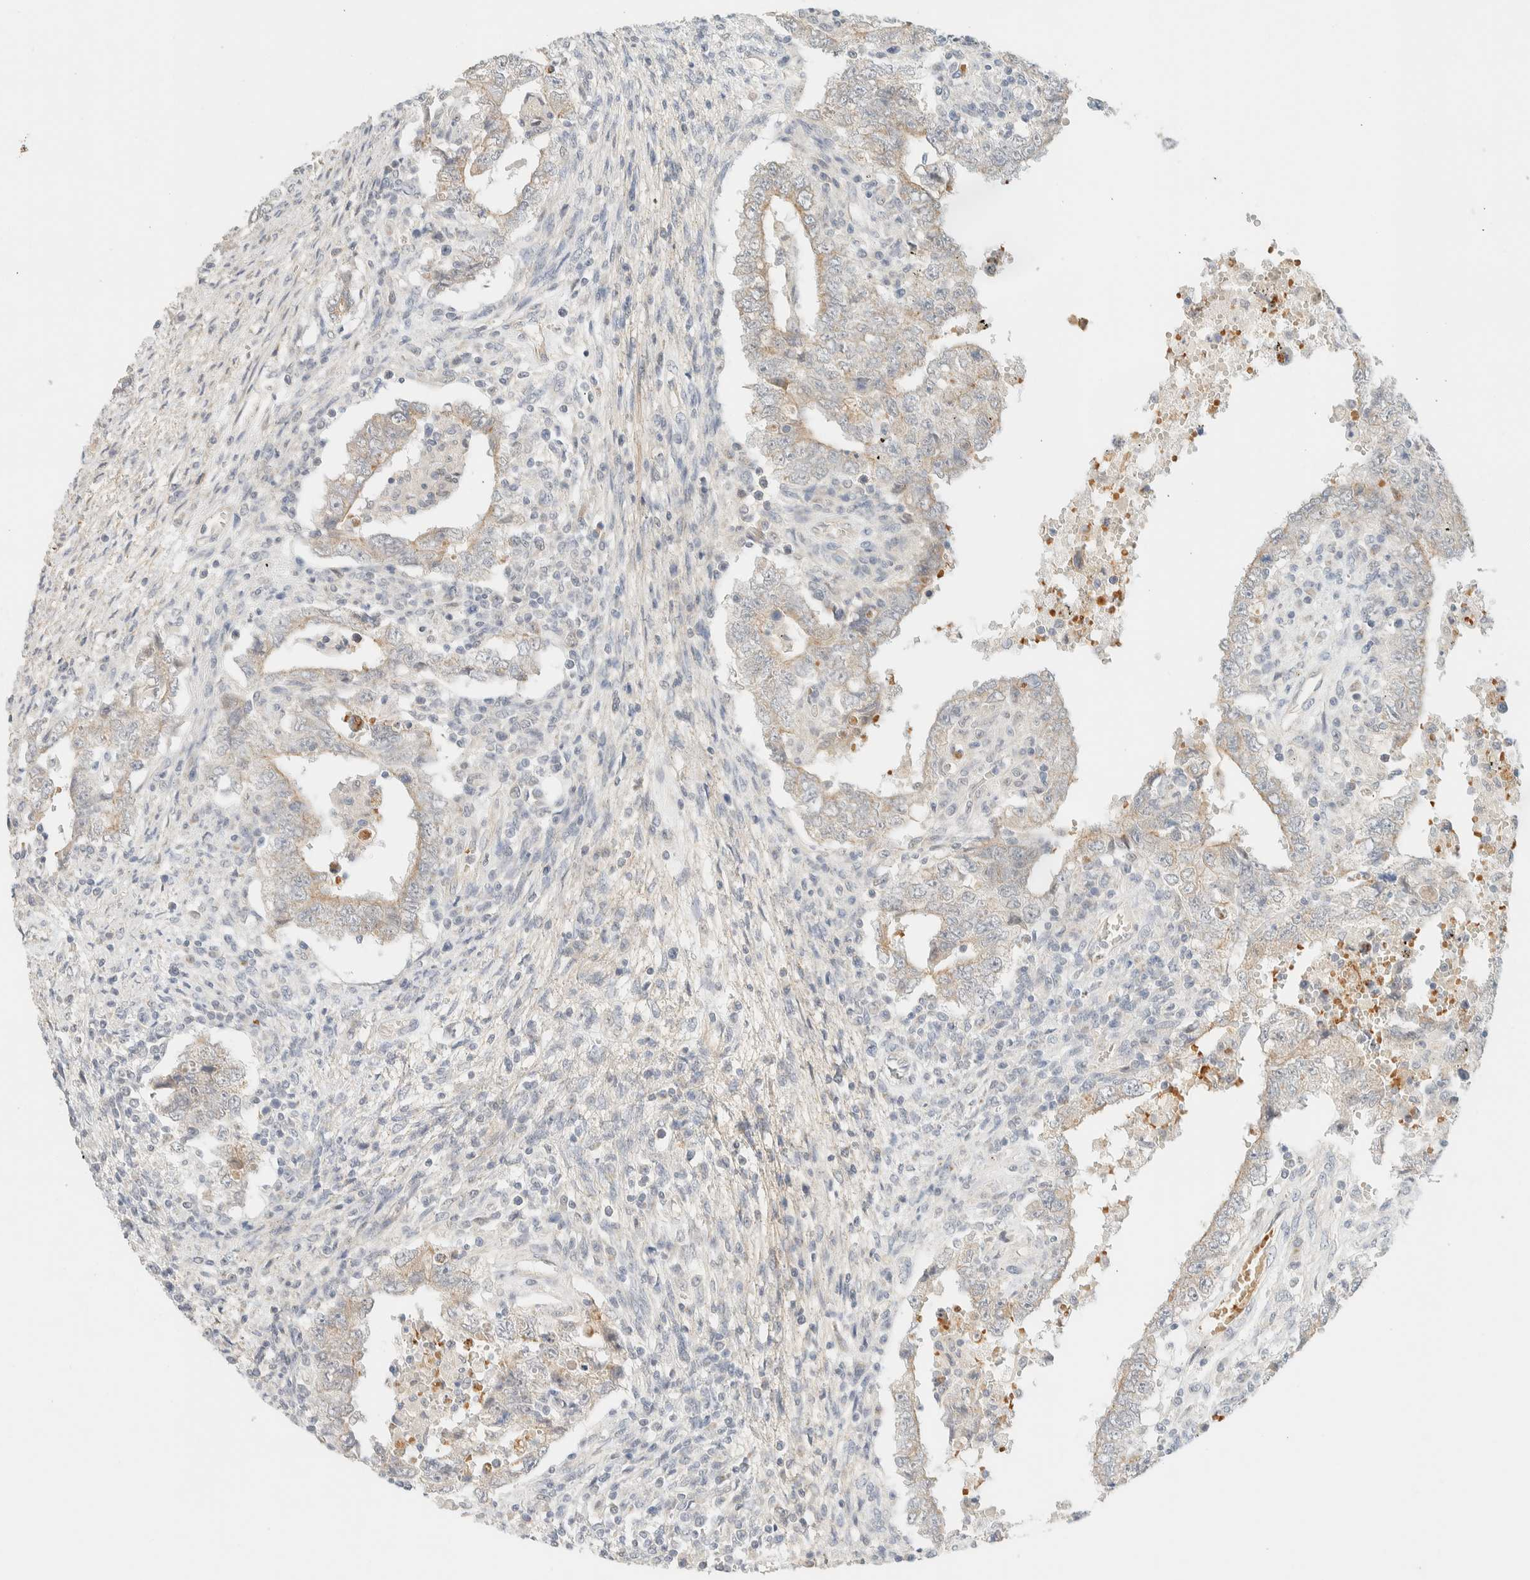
{"staining": {"intensity": "weak", "quantity": "<25%", "location": "cytoplasmic/membranous"}, "tissue": "testis cancer", "cell_type": "Tumor cells", "image_type": "cancer", "snomed": [{"axis": "morphology", "description": "Carcinoma, Embryonal, NOS"}, {"axis": "topography", "description": "Testis"}], "caption": "DAB immunohistochemical staining of testis cancer (embryonal carcinoma) demonstrates no significant positivity in tumor cells. (Stains: DAB (3,3'-diaminobenzidine) IHC with hematoxylin counter stain, Microscopy: brightfield microscopy at high magnification).", "gene": "TNK1", "patient": {"sex": "male", "age": 26}}